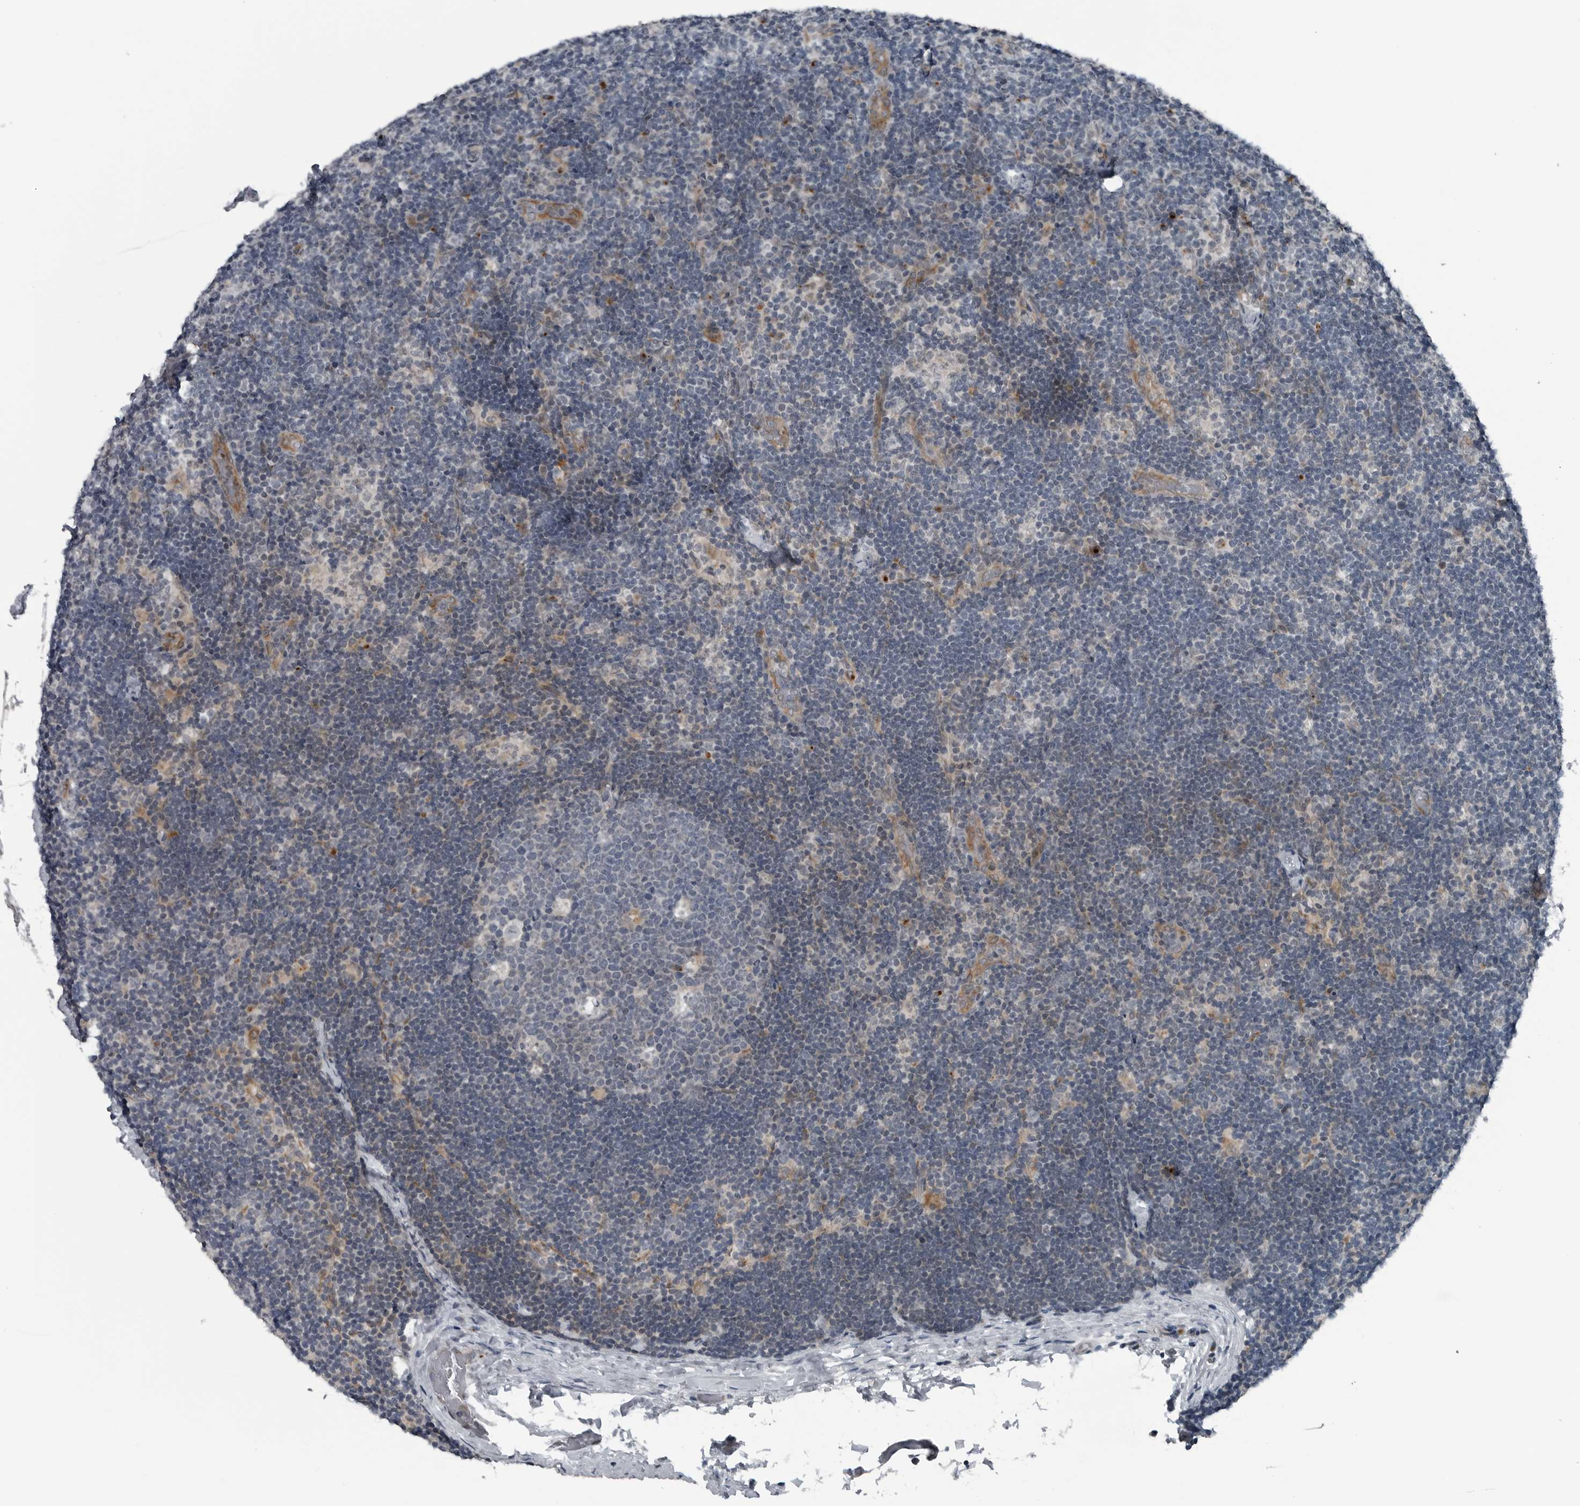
{"staining": {"intensity": "negative", "quantity": "none", "location": "none"}, "tissue": "lymph node", "cell_type": "Germinal center cells", "image_type": "normal", "snomed": [{"axis": "morphology", "description": "Normal tissue, NOS"}, {"axis": "topography", "description": "Lymph node"}], "caption": "An IHC histopathology image of benign lymph node is shown. There is no staining in germinal center cells of lymph node. The staining was performed using DAB to visualize the protein expression in brown, while the nuclei were stained in blue with hematoxylin (Magnification: 20x).", "gene": "GAK", "patient": {"sex": "female", "age": 22}}